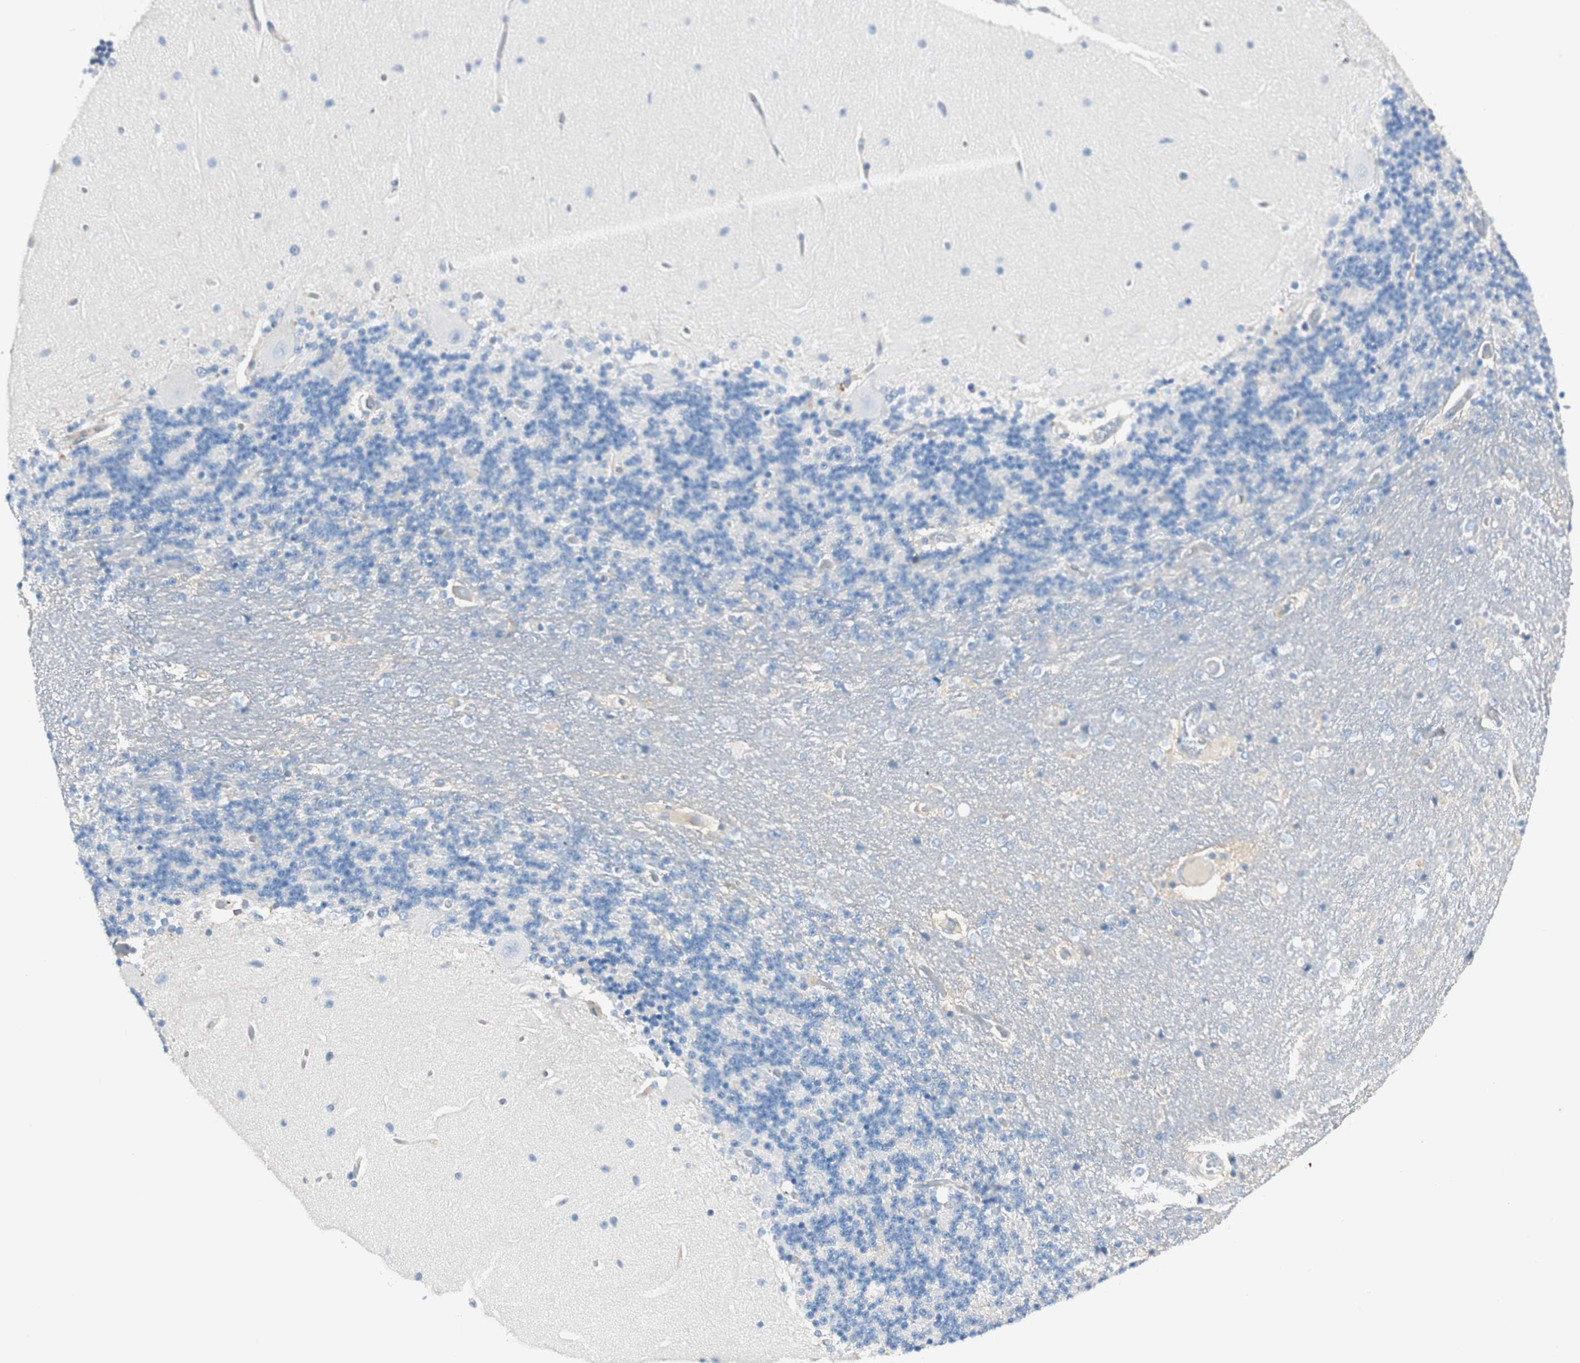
{"staining": {"intensity": "negative", "quantity": "none", "location": "none"}, "tissue": "cerebellum", "cell_type": "Cells in granular layer", "image_type": "normal", "snomed": [{"axis": "morphology", "description": "Normal tissue, NOS"}, {"axis": "topography", "description": "Cerebellum"}], "caption": "An immunohistochemistry micrograph of unremarkable cerebellum is shown. There is no staining in cells in granular layer of cerebellum.", "gene": "CDK3", "patient": {"sex": "female", "age": 54}}